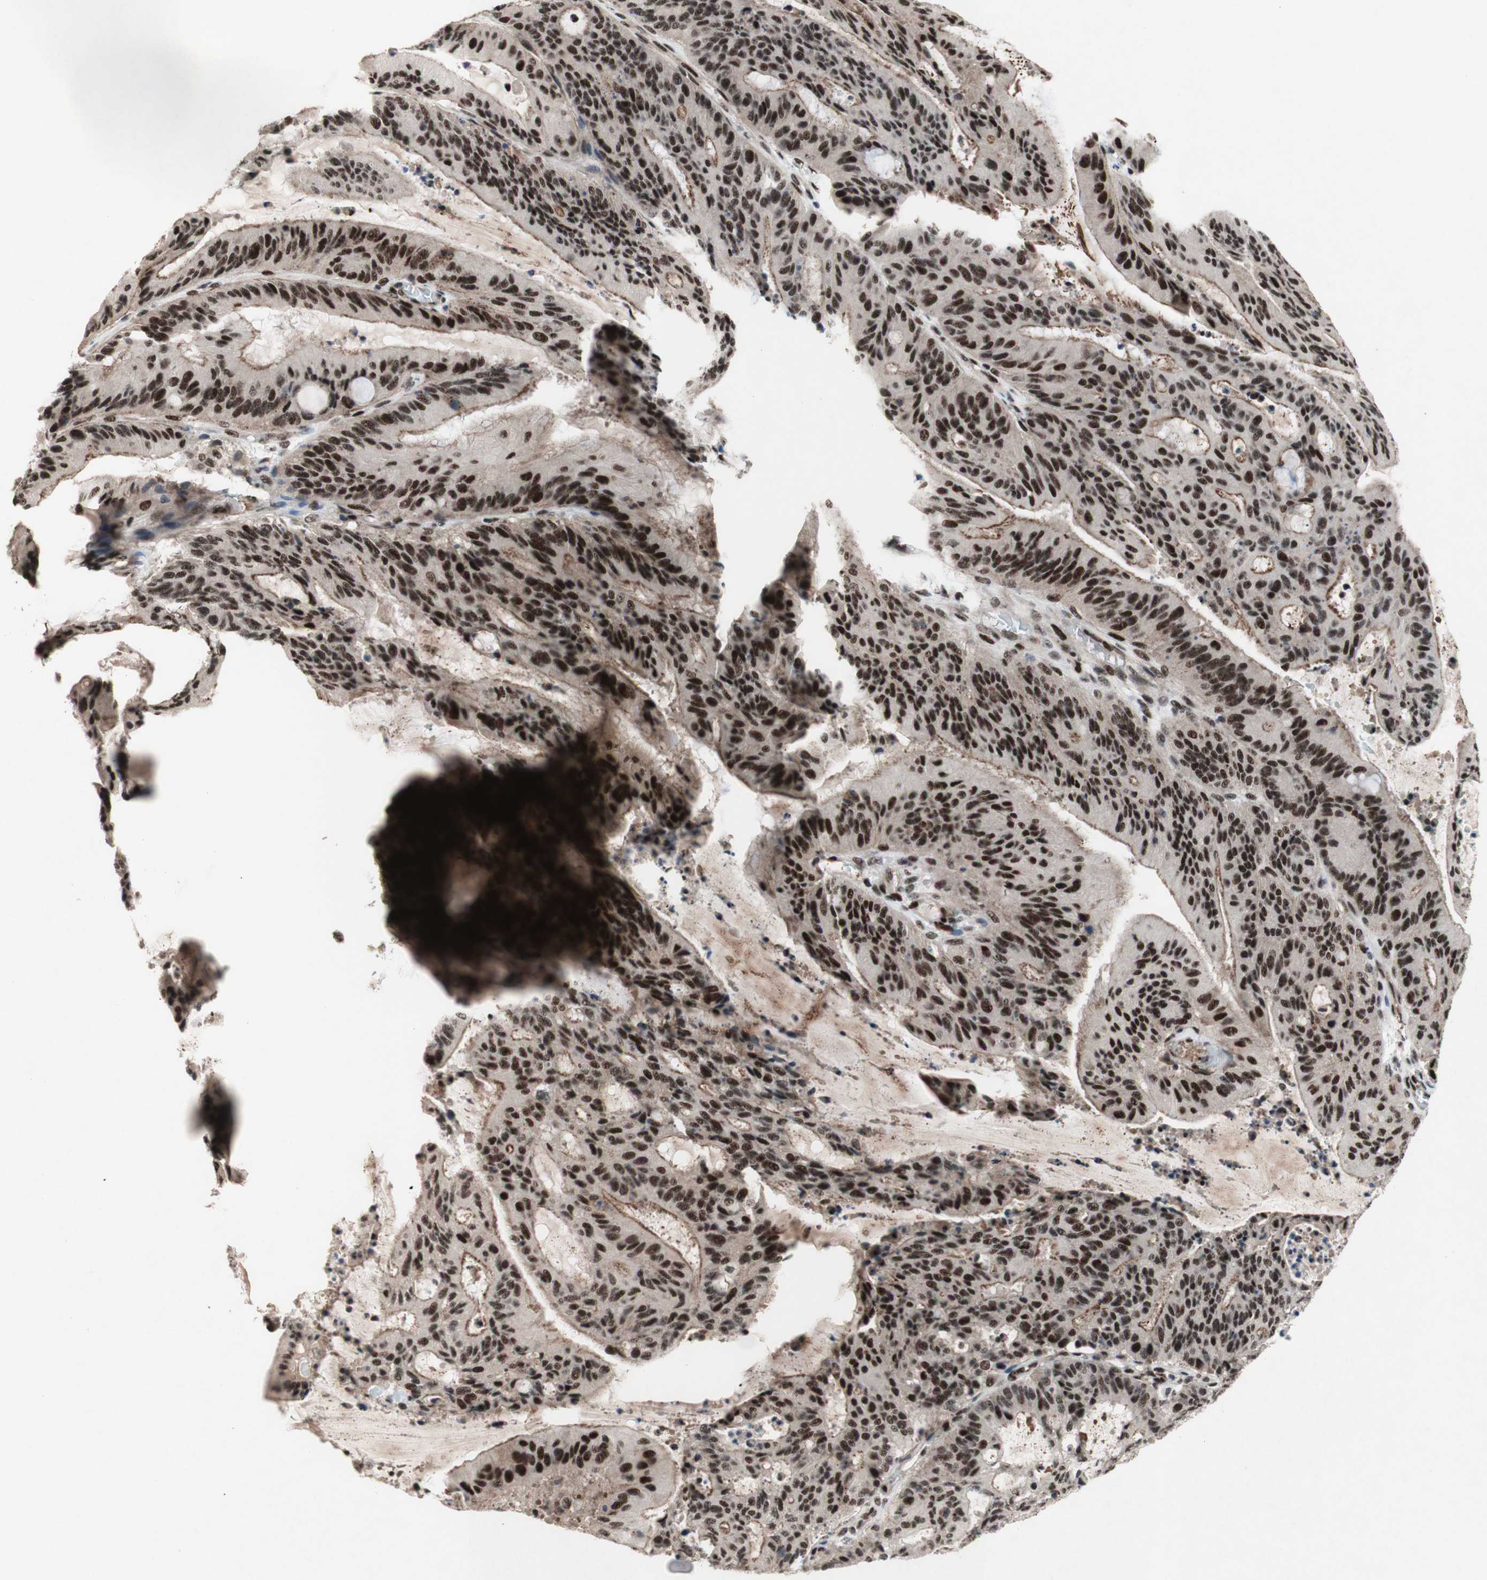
{"staining": {"intensity": "strong", "quantity": ">75%", "location": "nuclear"}, "tissue": "liver cancer", "cell_type": "Tumor cells", "image_type": "cancer", "snomed": [{"axis": "morphology", "description": "Cholangiocarcinoma"}, {"axis": "topography", "description": "Liver"}], "caption": "Tumor cells demonstrate high levels of strong nuclear staining in approximately >75% of cells in human liver cholangiocarcinoma. (brown staining indicates protein expression, while blue staining denotes nuclei).", "gene": "TLE1", "patient": {"sex": "female", "age": 73}}